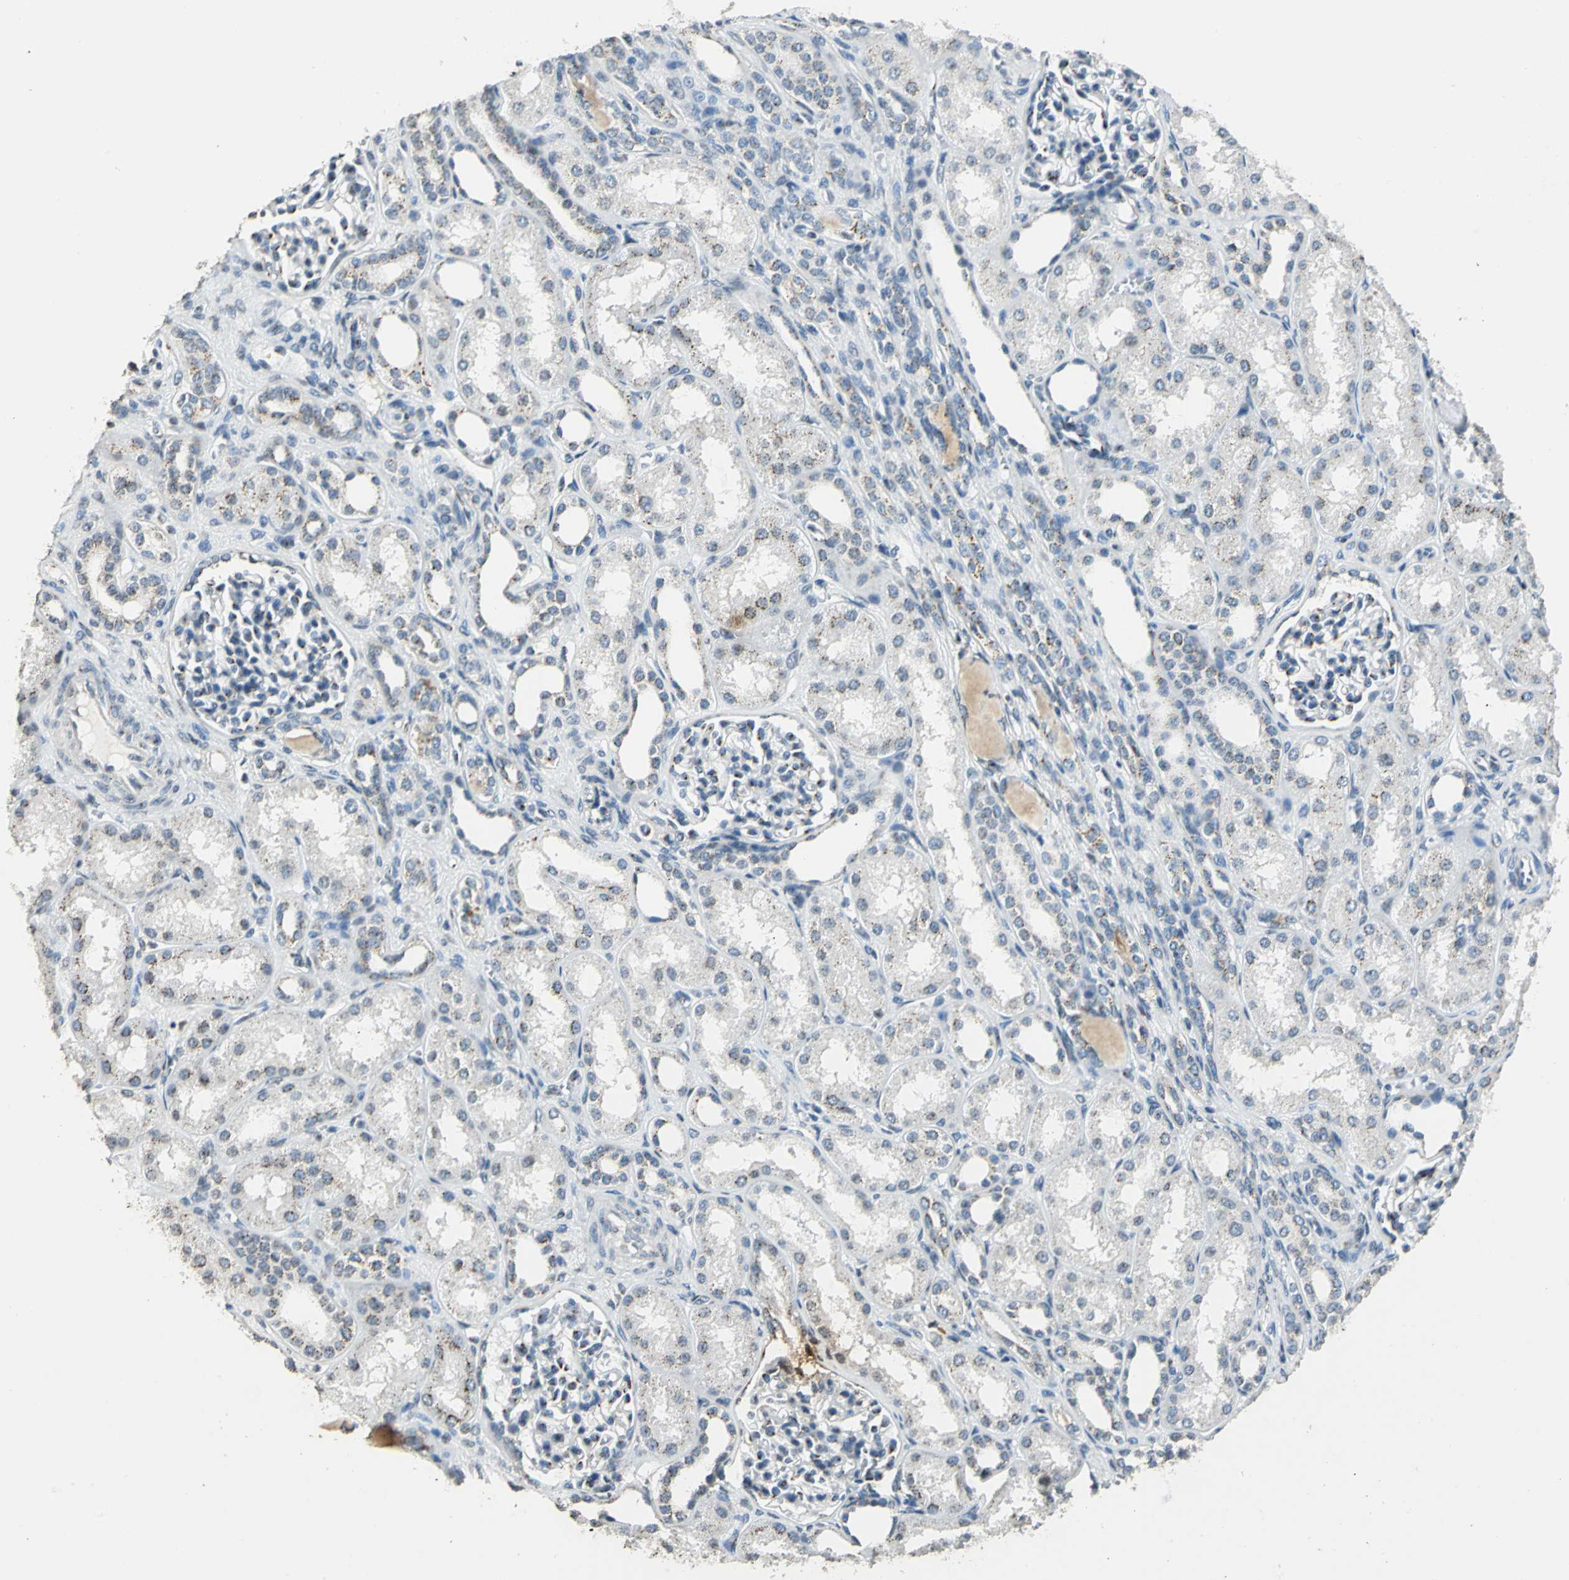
{"staining": {"intensity": "moderate", "quantity": "25%-75%", "location": "cytoplasmic/membranous"}, "tissue": "kidney", "cell_type": "Cells in glomeruli", "image_type": "normal", "snomed": [{"axis": "morphology", "description": "Normal tissue, NOS"}, {"axis": "topography", "description": "Kidney"}], "caption": "Kidney stained with immunohistochemistry reveals moderate cytoplasmic/membranous expression in about 25%-75% of cells in glomeruli. The protein is stained brown, and the nuclei are stained in blue (DAB (3,3'-diaminobenzidine) IHC with brightfield microscopy, high magnification).", "gene": "TMEM115", "patient": {"sex": "male", "age": 7}}